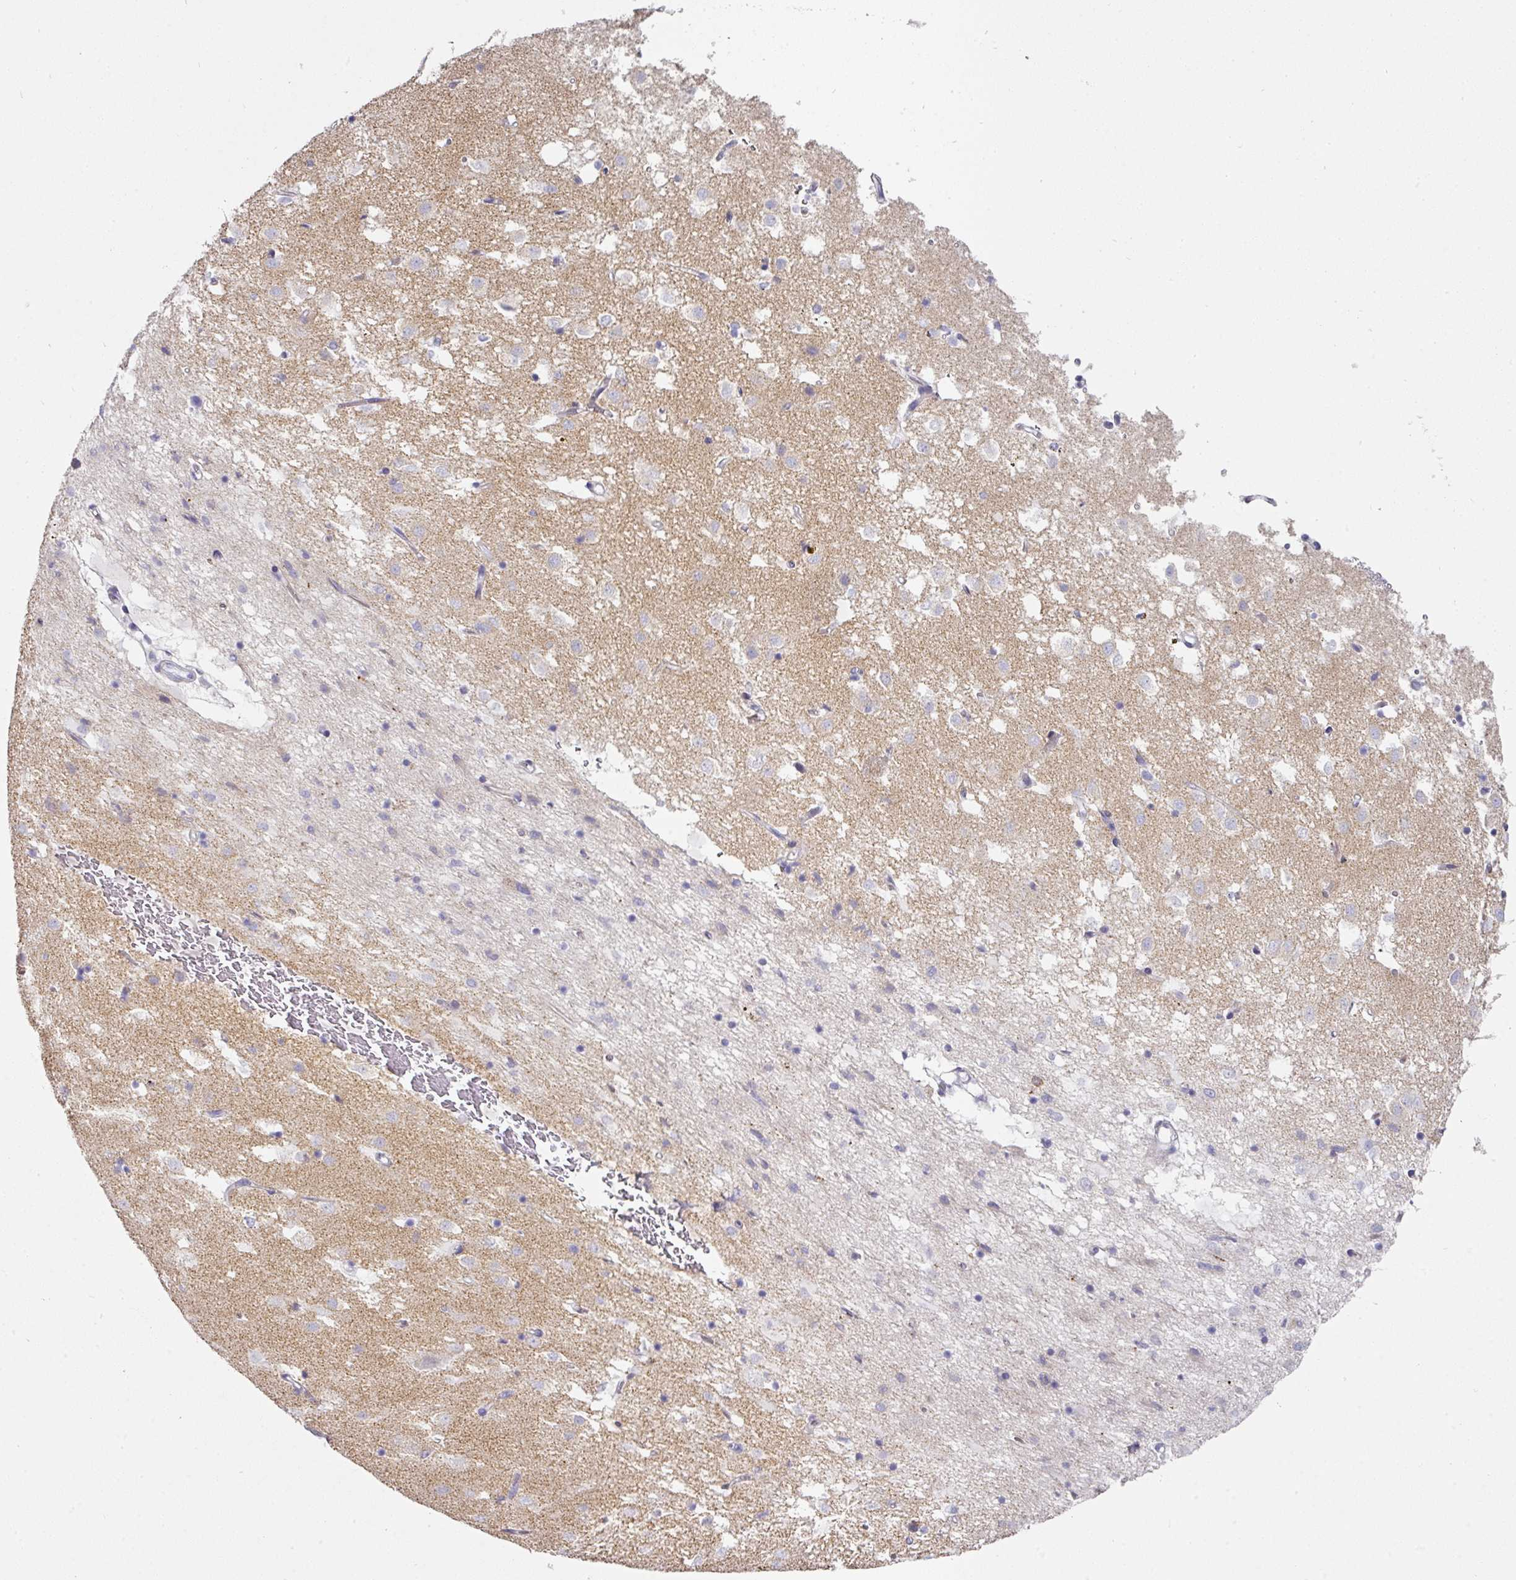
{"staining": {"intensity": "weak", "quantity": "<25%", "location": "cytoplasmic/membranous"}, "tissue": "caudate", "cell_type": "Glial cells", "image_type": "normal", "snomed": [{"axis": "morphology", "description": "Normal tissue, NOS"}, {"axis": "topography", "description": "Lateral ventricle wall"}], "caption": "High power microscopy photomicrograph of an IHC histopathology image of normal caudate, revealing no significant expression in glial cells.", "gene": "ANKRD29", "patient": {"sex": "male", "age": 58}}